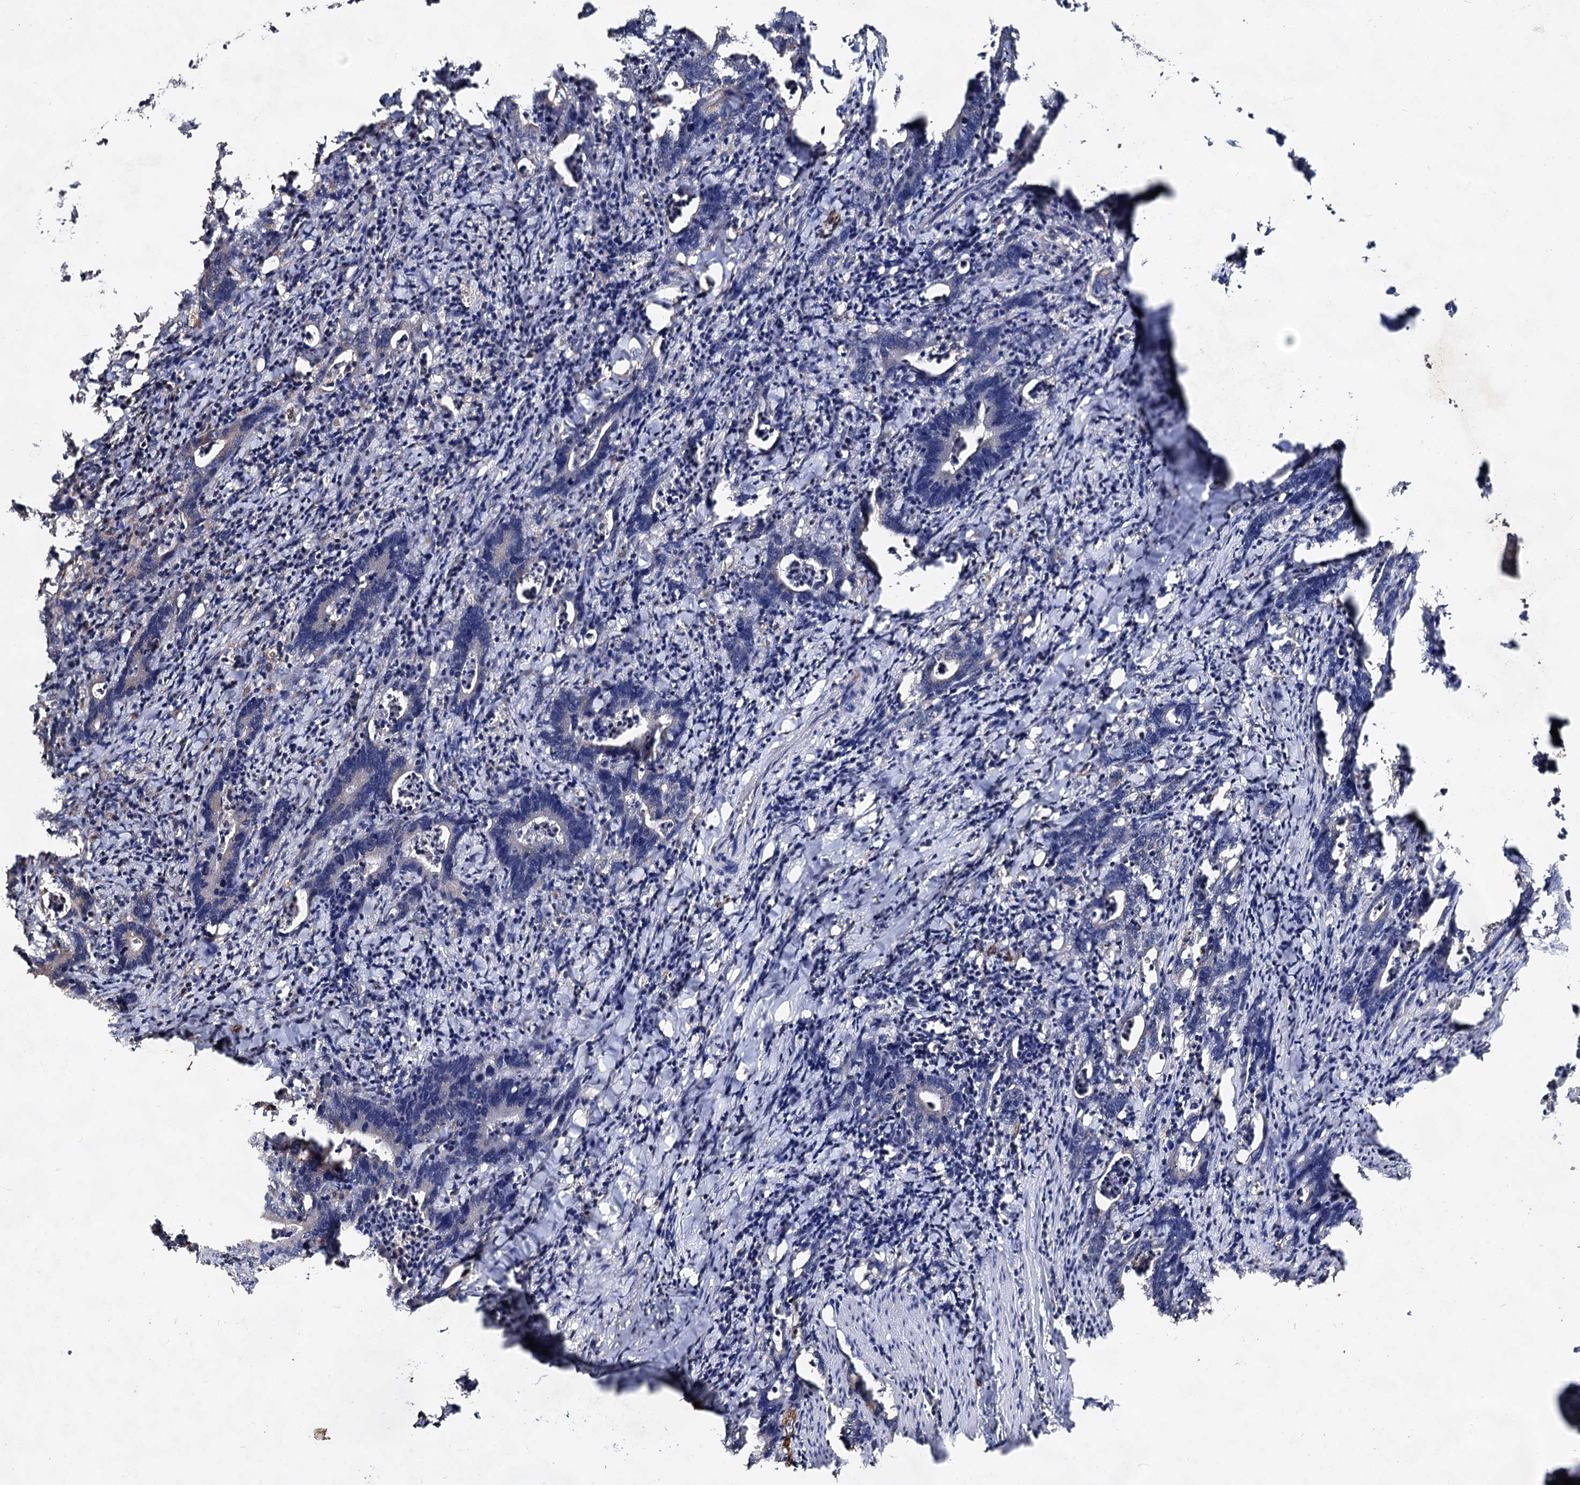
{"staining": {"intensity": "negative", "quantity": "none", "location": "none"}, "tissue": "colorectal cancer", "cell_type": "Tumor cells", "image_type": "cancer", "snomed": [{"axis": "morphology", "description": "Adenocarcinoma, NOS"}, {"axis": "topography", "description": "Colon"}], "caption": "There is no significant expression in tumor cells of colorectal cancer (adenocarcinoma).", "gene": "TEX9", "patient": {"sex": "female", "age": 75}}